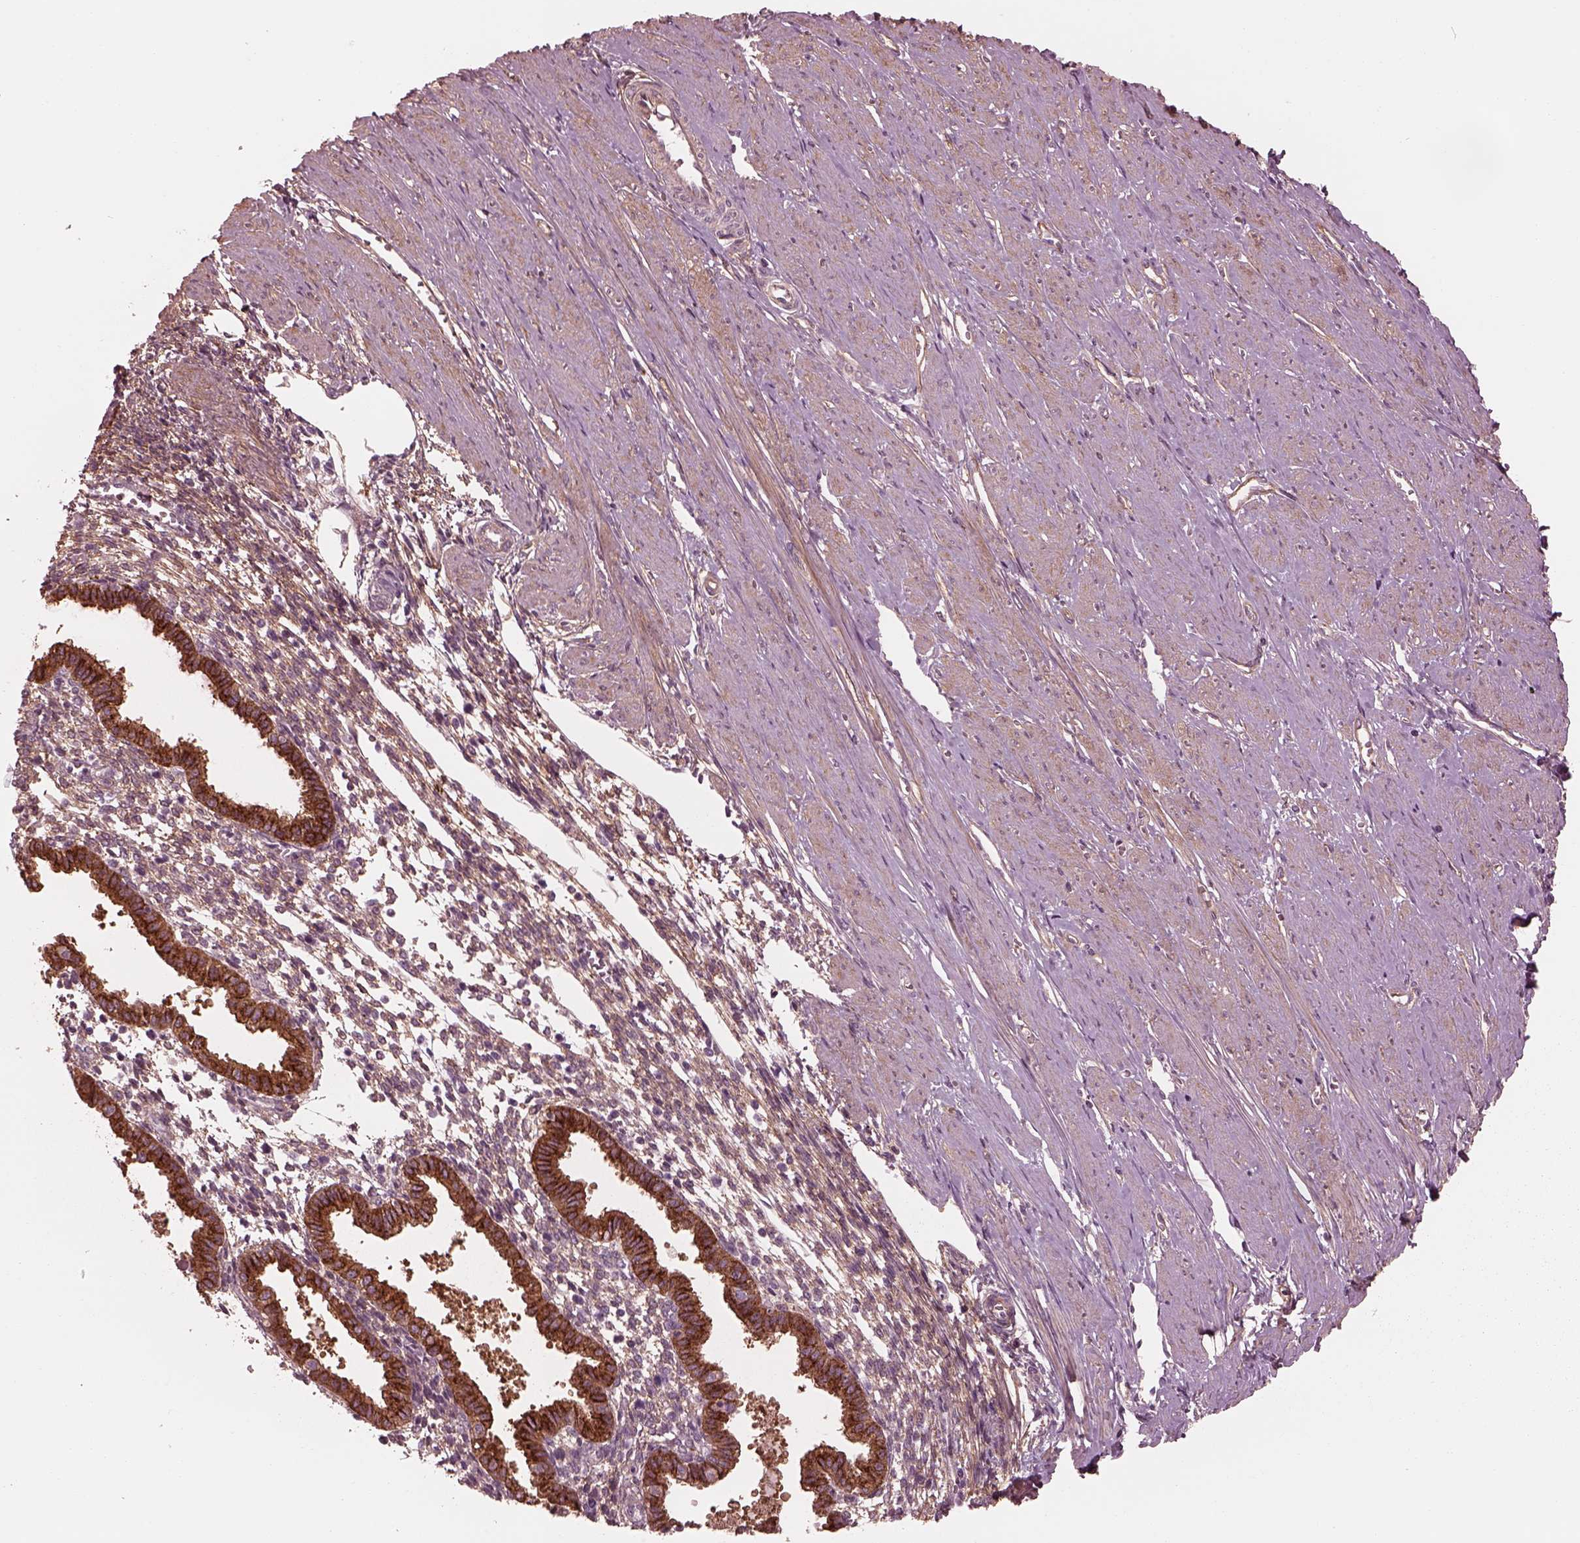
{"staining": {"intensity": "negative", "quantity": "none", "location": "none"}, "tissue": "endometrium", "cell_type": "Cells in endometrial stroma", "image_type": "normal", "snomed": [{"axis": "morphology", "description": "Normal tissue, NOS"}, {"axis": "topography", "description": "Endometrium"}], "caption": "Immunohistochemistry image of normal endometrium: endometrium stained with DAB reveals no significant protein staining in cells in endometrial stroma.", "gene": "ELAPOR1", "patient": {"sex": "female", "age": 37}}